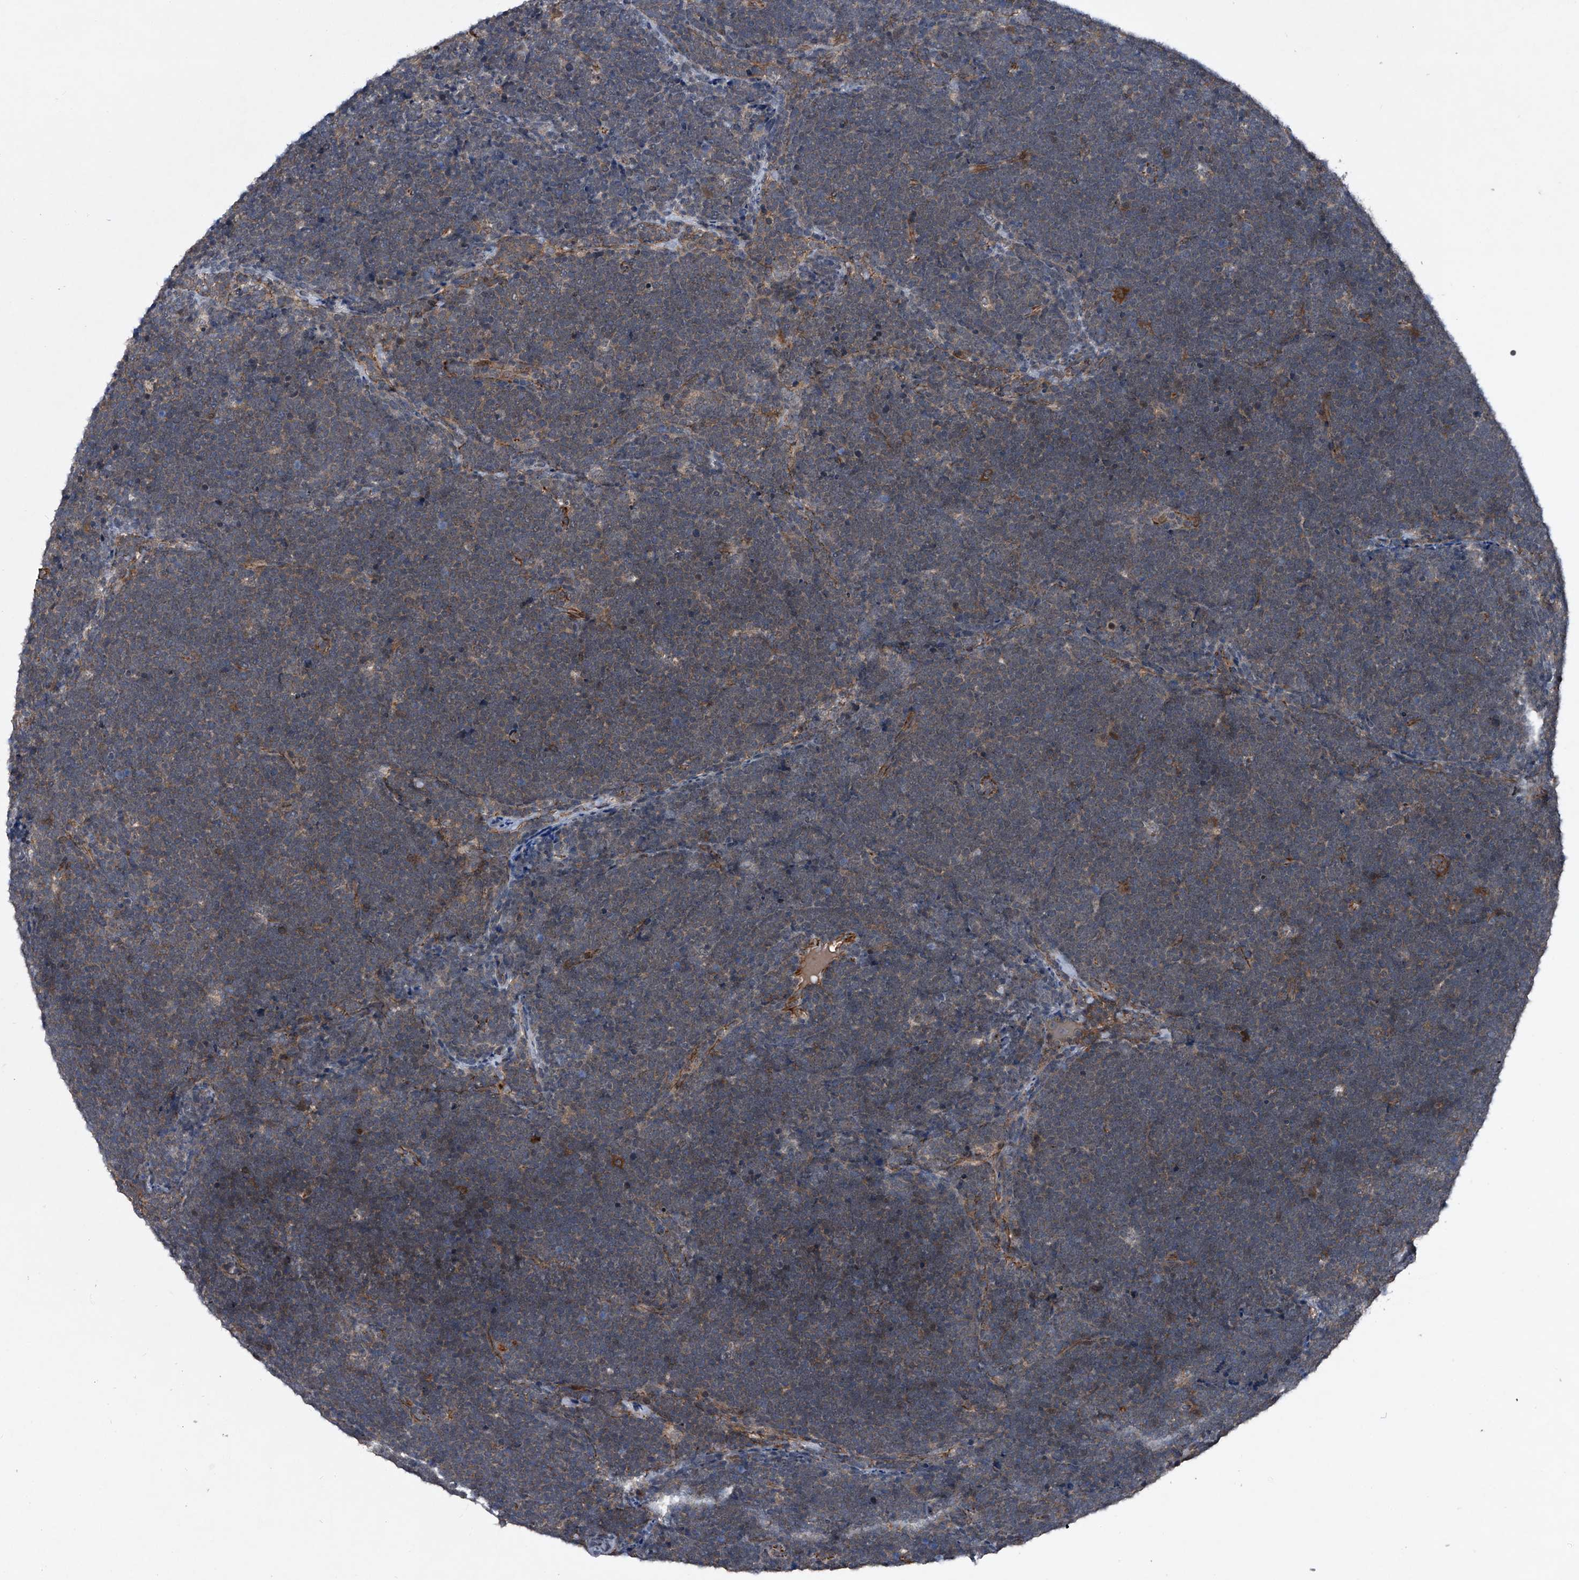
{"staining": {"intensity": "weak", "quantity": "25%-75%", "location": "cytoplasmic/membranous"}, "tissue": "lymphoma", "cell_type": "Tumor cells", "image_type": "cancer", "snomed": [{"axis": "morphology", "description": "Malignant lymphoma, non-Hodgkin's type, High grade"}, {"axis": "topography", "description": "Lymph node"}], "caption": "Human lymphoma stained with a protein marker demonstrates weak staining in tumor cells.", "gene": "MAPKAP1", "patient": {"sex": "male", "age": 13}}